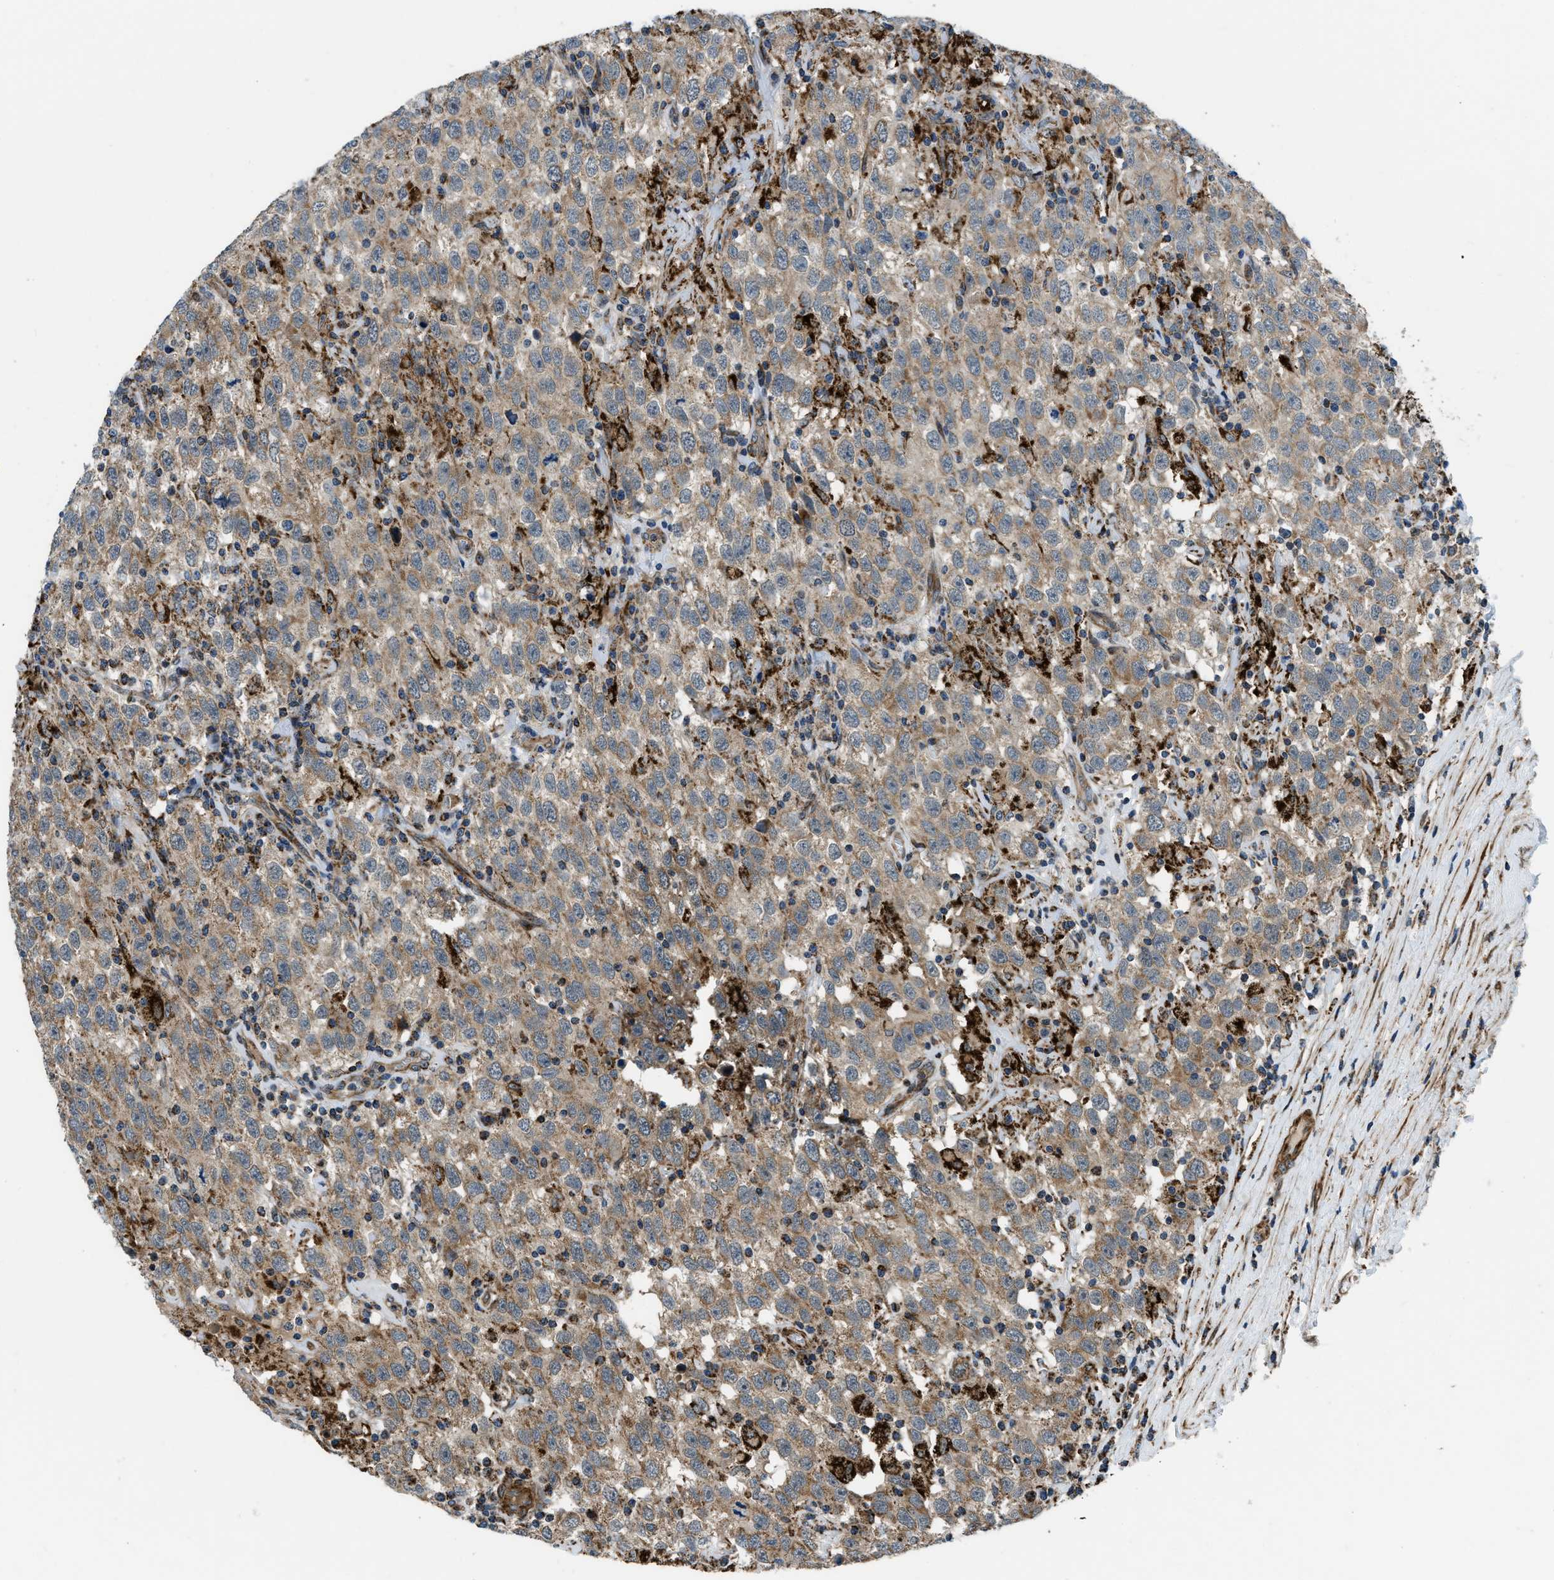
{"staining": {"intensity": "moderate", "quantity": ">75%", "location": "cytoplasmic/membranous"}, "tissue": "testis cancer", "cell_type": "Tumor cells", "image_type": "cancer", "snomed": [{"axis": "morphology", "description": "Seminoma, NOS"}, {"axis": "topography", "description": "Testis"}], "caption": "The image demonstrates immunohistochemical staining of testis seminoma. There is moderate cytoplasmic/membranous positivity is identified in approximately >75% of tumor cells.", "gene": "GSDME", "patient": {"sex": "male", "age": 41}}